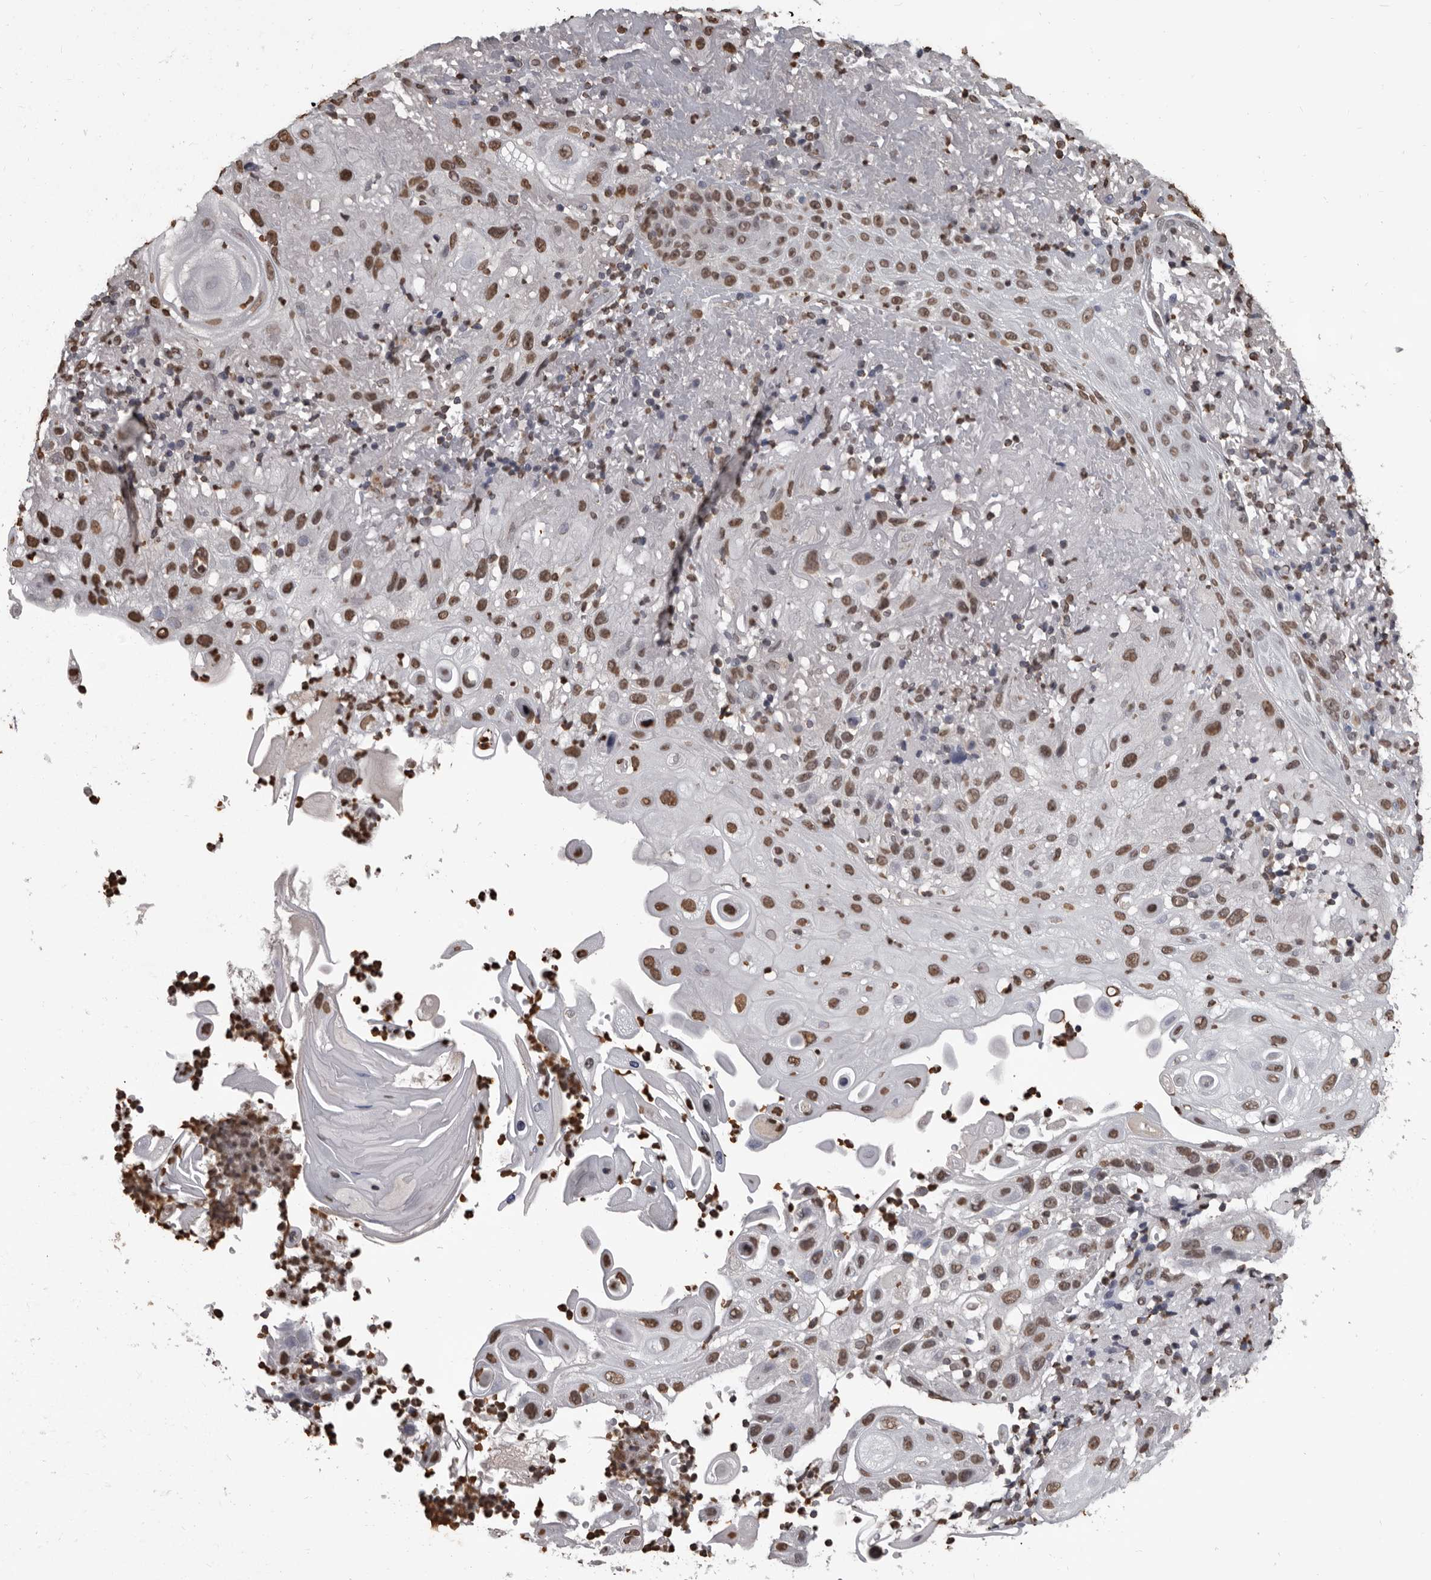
{"staining": {"intensity": "moderate", "quantity": ">75%", "location": "nuclear"}, "tissue": "skin cancer", "cell_type": "Tumor cells", "image_type": "cancer", "snomed": [{"axis": "morphology", "description": "Normal tissue, NOS"}, {"axis": "morphology", "description": "Squamous cell carcinoma, NOS"}, {"axis": "topography", "description": "Skin"}], "caption": "Immunohistochemical staining of human skin cancer (squamous cell carcinoma) displays medium levels of moderate nuclear protein staining in about >75% of tumor cells.", "gene": "AHR", "patient": {"sex": "female", "age": 96}}